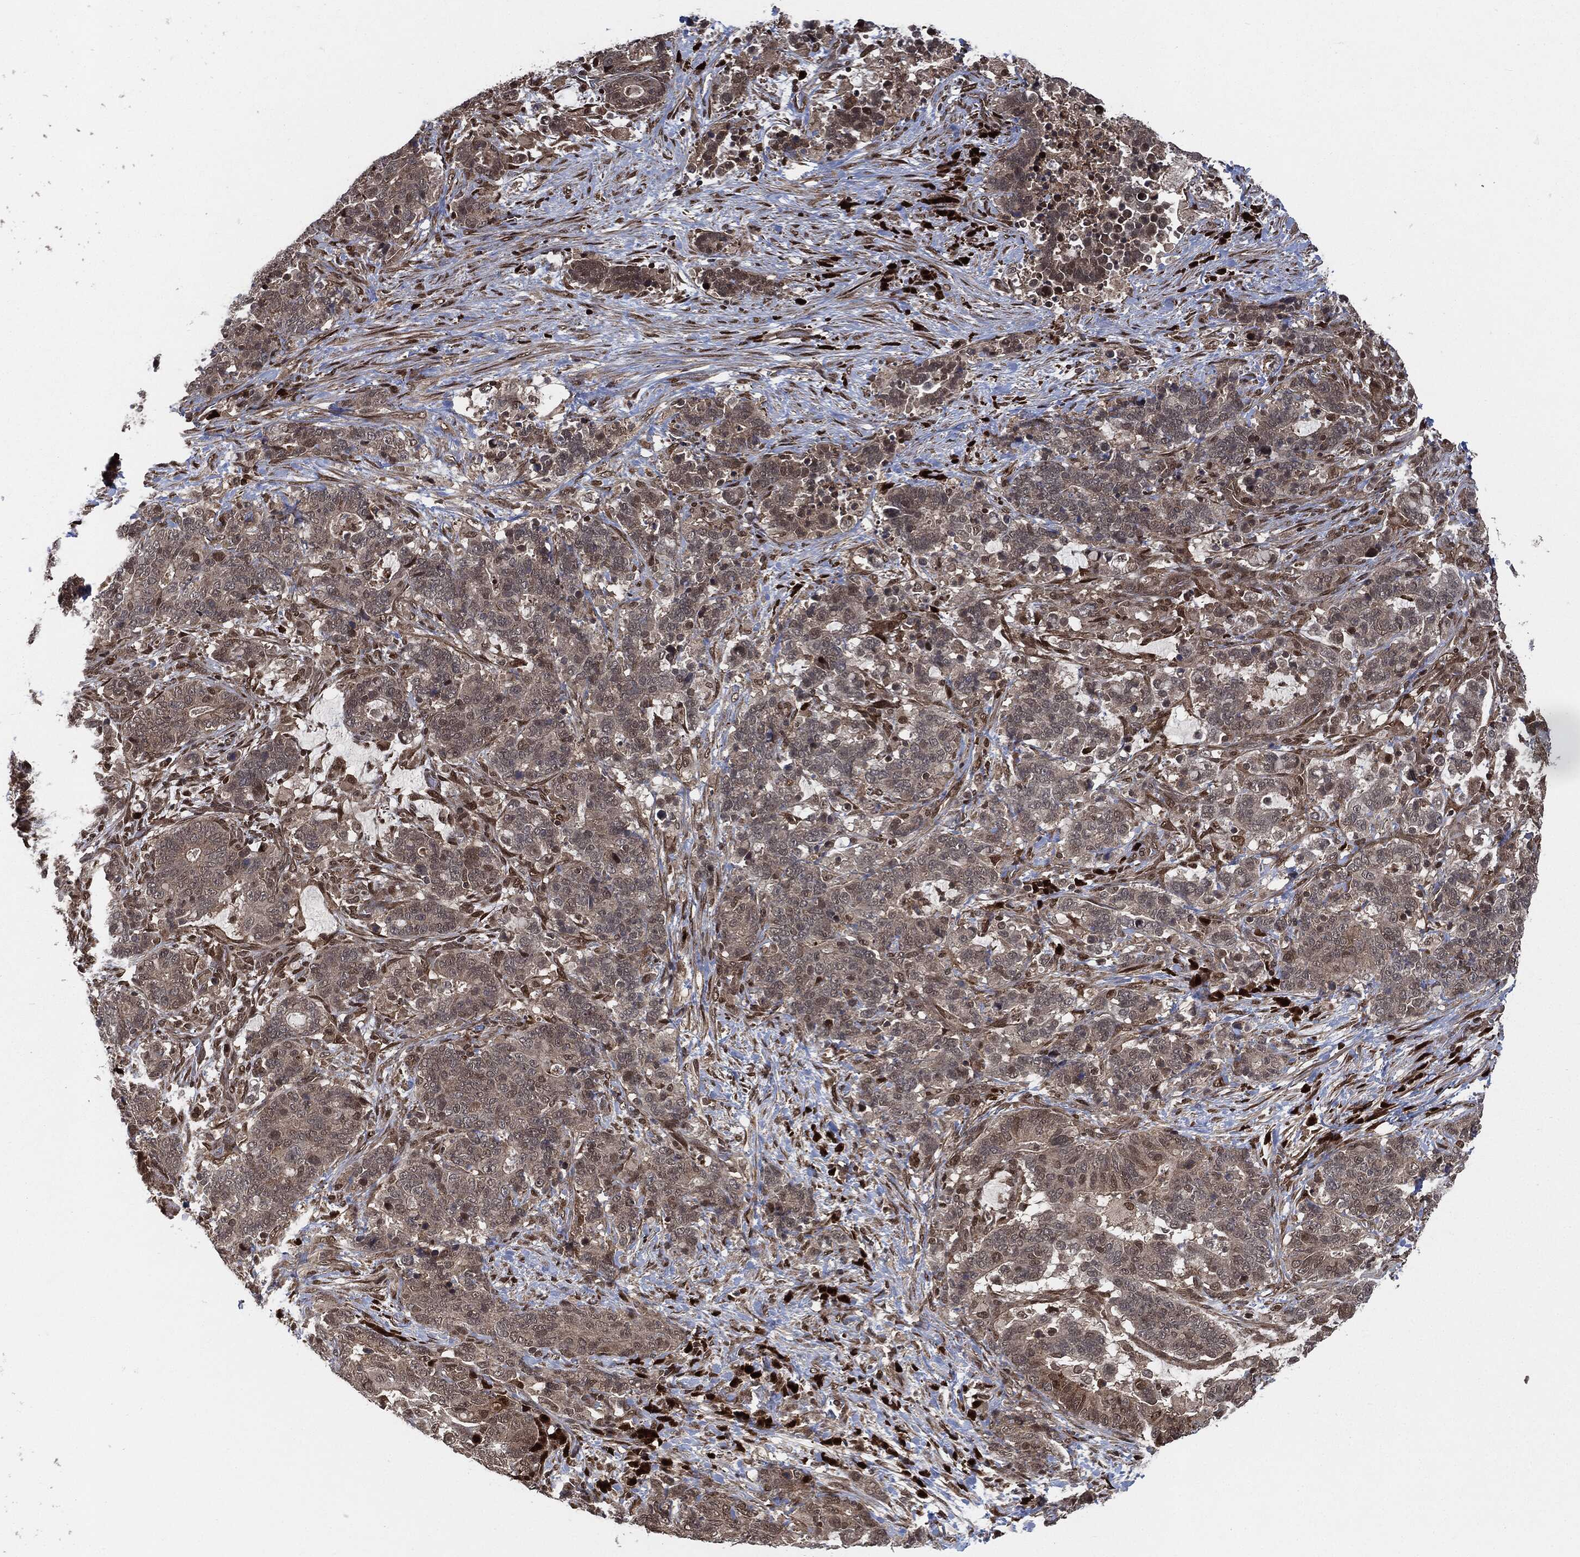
{"staining": {"intensity": "weak", "quantity": "<25%", "location": "cytoplasmic/membranous,nuclear"}, "tissue": "stomach cancer", "cell_type": "Tumor cells", "image_type": "cancer", "snomed": [{"axis": "morphology", "description": "Normal tissue, NOS"}, {"axis": "morphology", "description": "Adenocarcinoma, NOS"}, {"axis": "topography", "description": "Stomach"}], "caption": "A micrograph of stomach cancer stained for a protein demonstrates no brown staining in tumor cells. (DAB (3,3'-diaminobenzidine) IHC with hematoxylin counter stain).", "gene": "CUTA", "patient": {"sex": "female", "age": 64}}